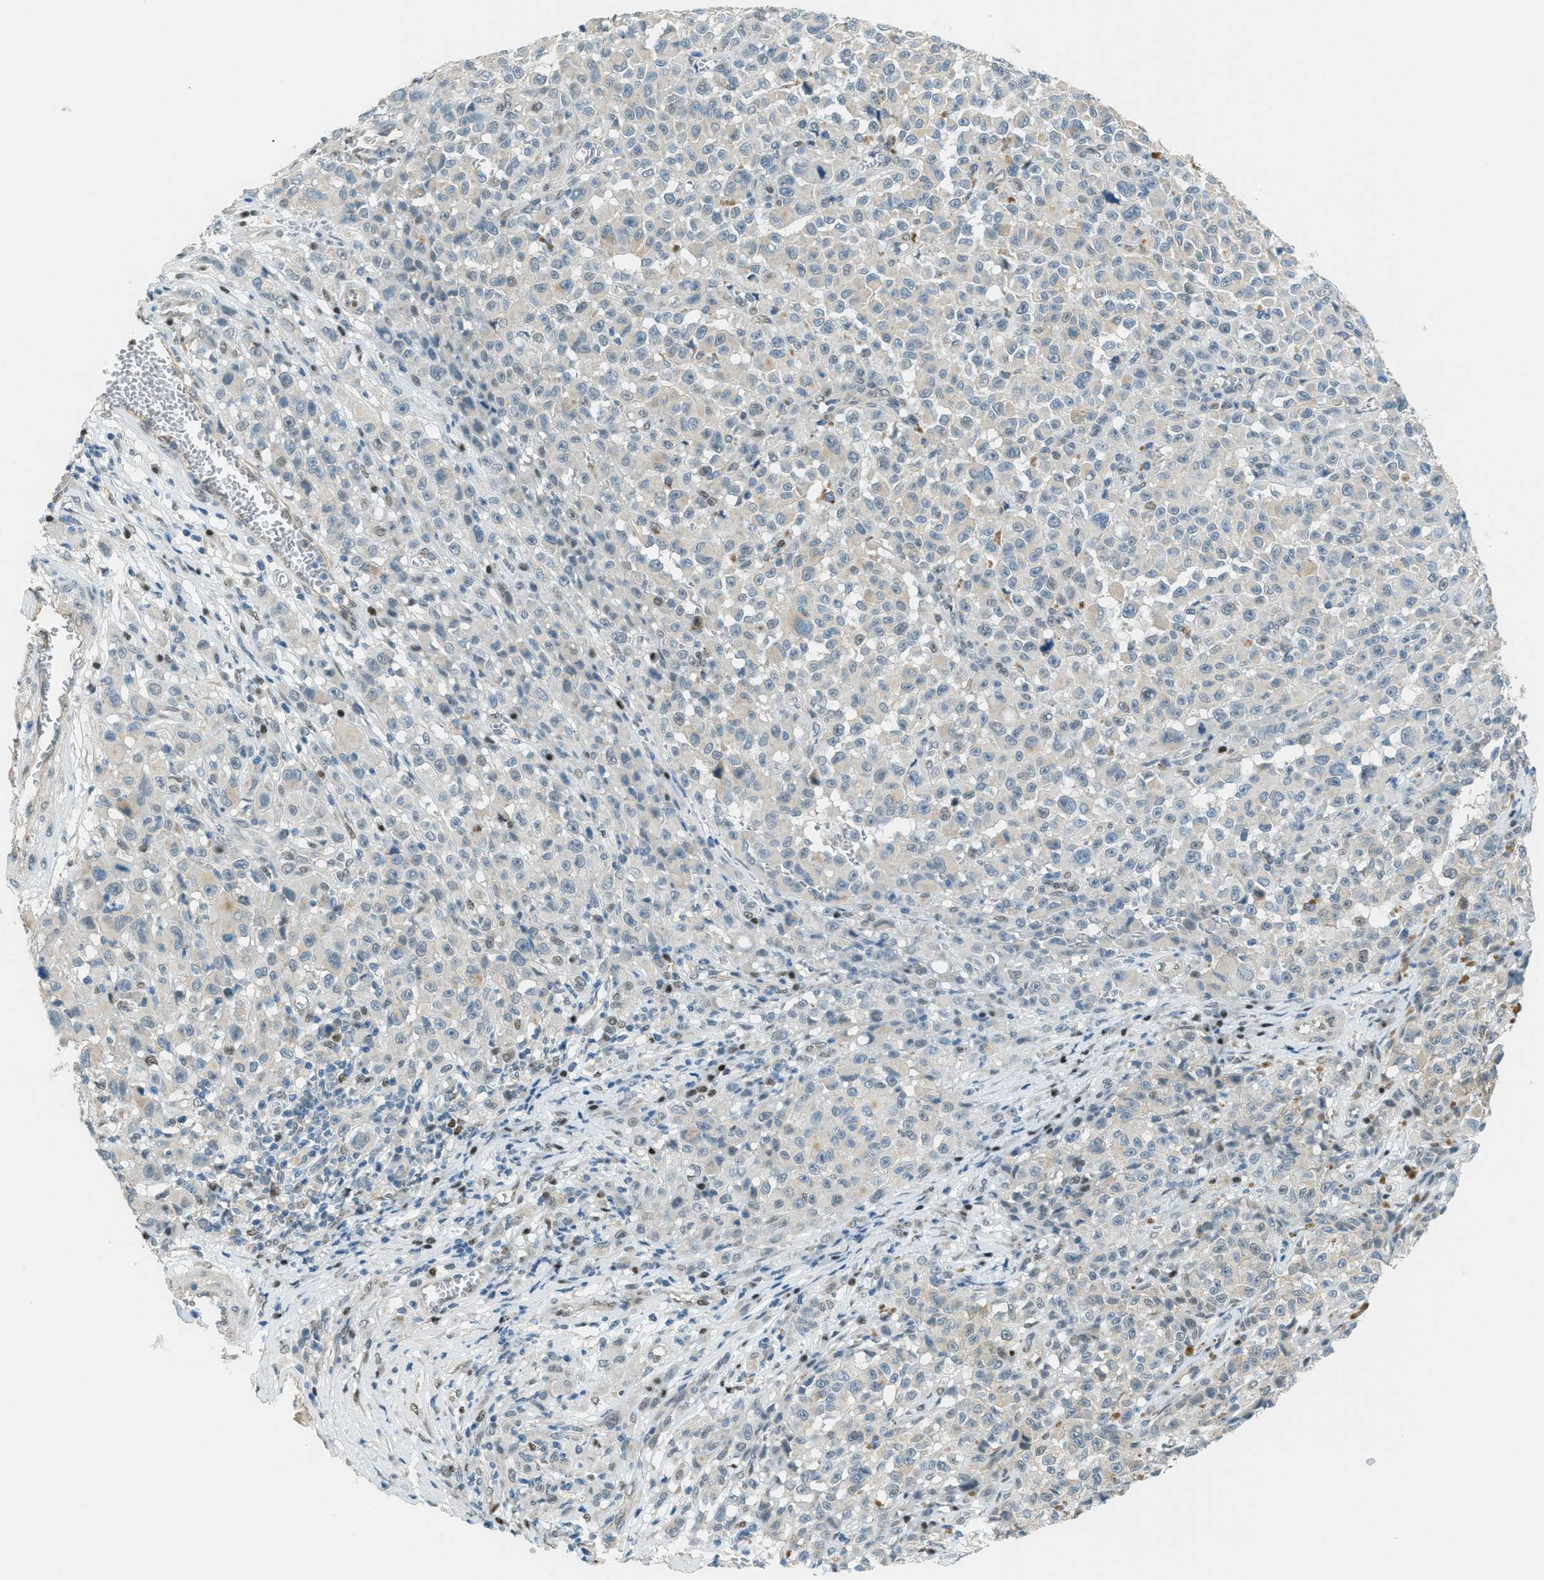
{"staining": {"intensity": "negative", "quantity": "none", "location": "none"}, "tissue": "melanoma", "cell_type": "Tumor cells", "image_type": "cancer", "snomed": [{"axis": "morphology", "description": "Malignant melanoma, NOS"}, {"axis": "topography", "description": "Skin"}], "caption": "The image reveals no staining of tumor cells in melanoma.", "gene": "TCF3", "patient": {"sex": "female", "age": 82}}